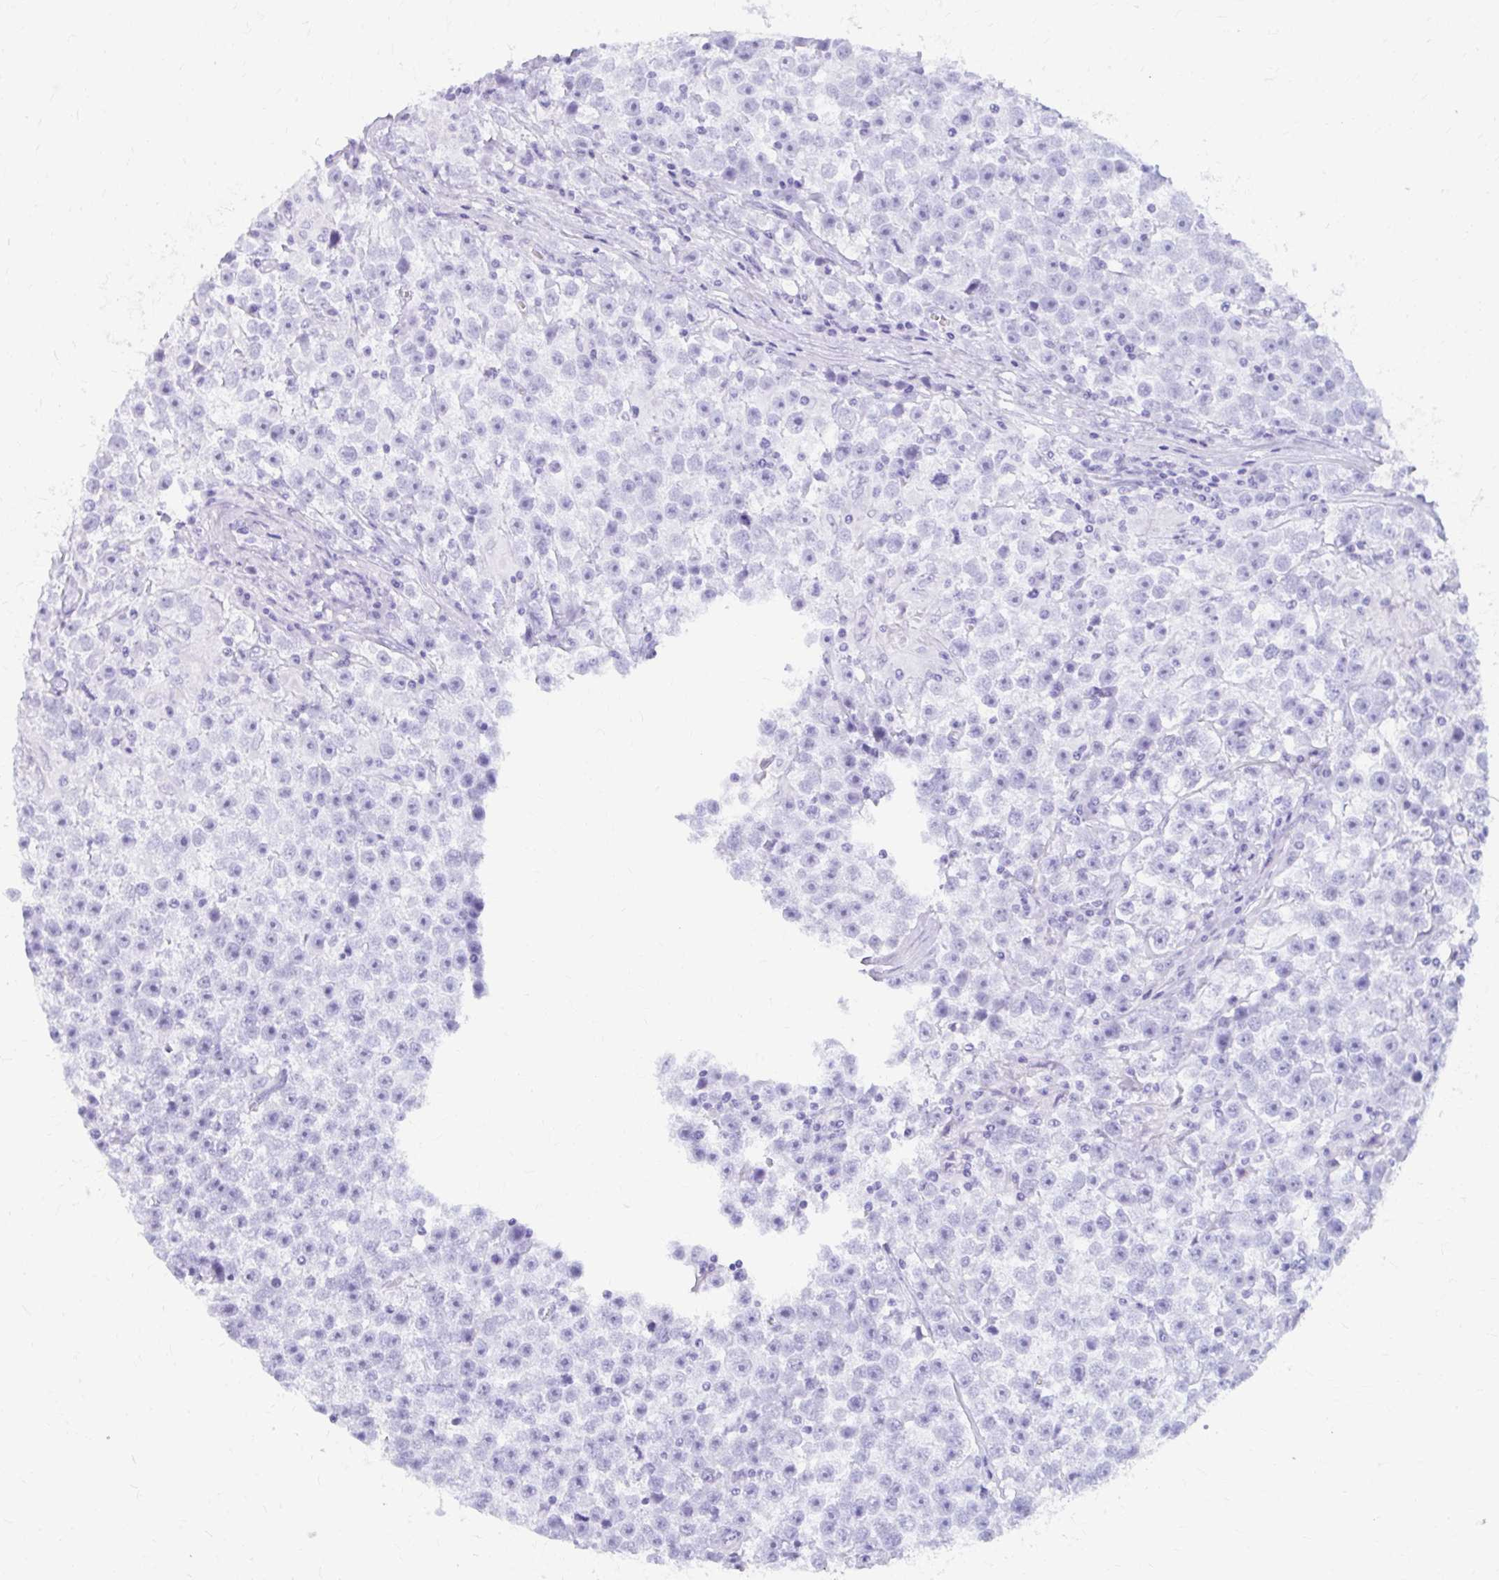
{"staining": {"intensity": "negative", "quantity": "none", "location": "none"}, "tissue": "testis cancer", "cell_type": "Tumor cells", "image_type": "cancer", "snomed": [{"axis": "morphology", "description": "Seminoma, NOS"}, {"axis": "topography", "description": "Testis"}], "caption": "The immunohistochemistry (IHC) photomicrograph has no significant expression in tumor cells of testis seminoma tissue.", "gene": "RGS16", "patient": {"sex": "male", "age": 31}}